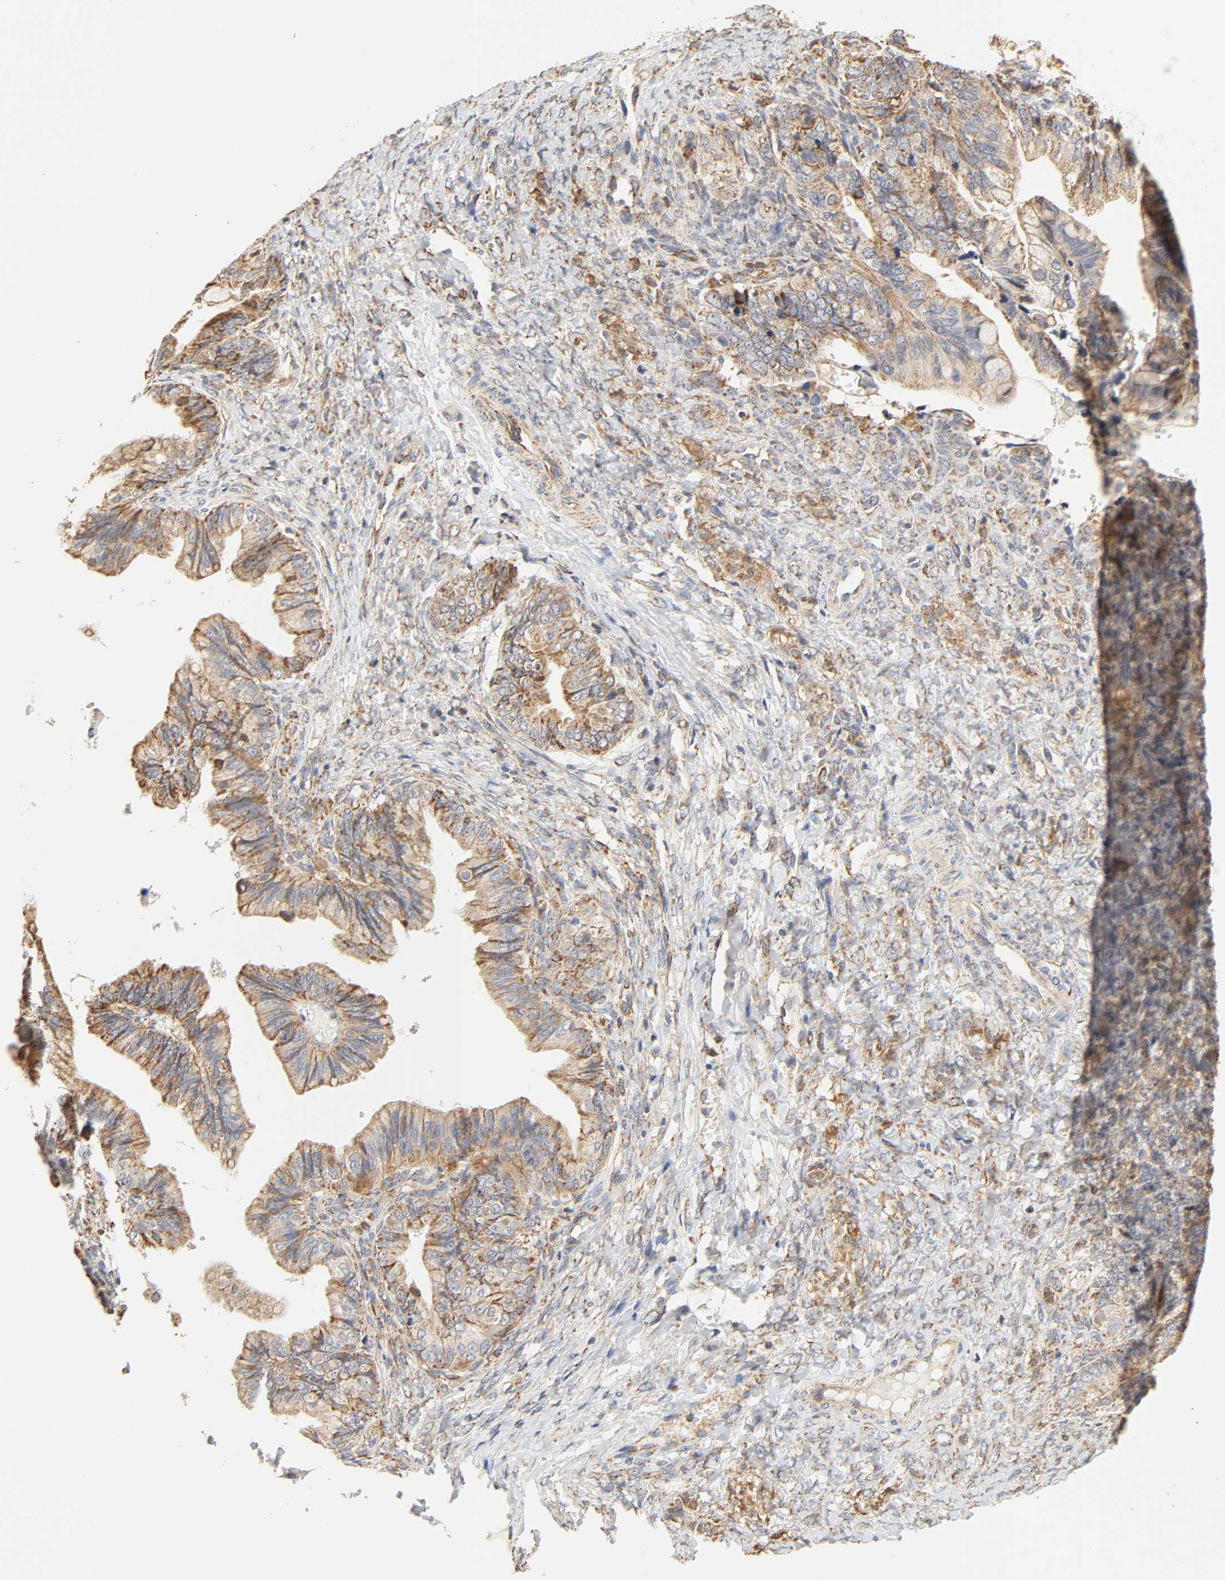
{"staining": {"intensity": "moderate", "quantity": ">75%", "location": "cytoplasmic/membranous"}, "tissue": "ovarian cancer", "cell_type": "Tumor cells", "image_type": "cancer", "snomed": [{"axis": "morphology", "description": "Cystadenocarcinoma, mucinous, NOS"}, {"axis": "topography", "description": "Ovary"}], "caption": "A medium amount of moderate cytoplasmic/membranous expression is identified in about >75% of tumor cells in ovarian cancer (mucinous cystadenocarcinoma) tissue.", "gene": "ZMAT5", "patient": {"sex": "female", "age": 36}}